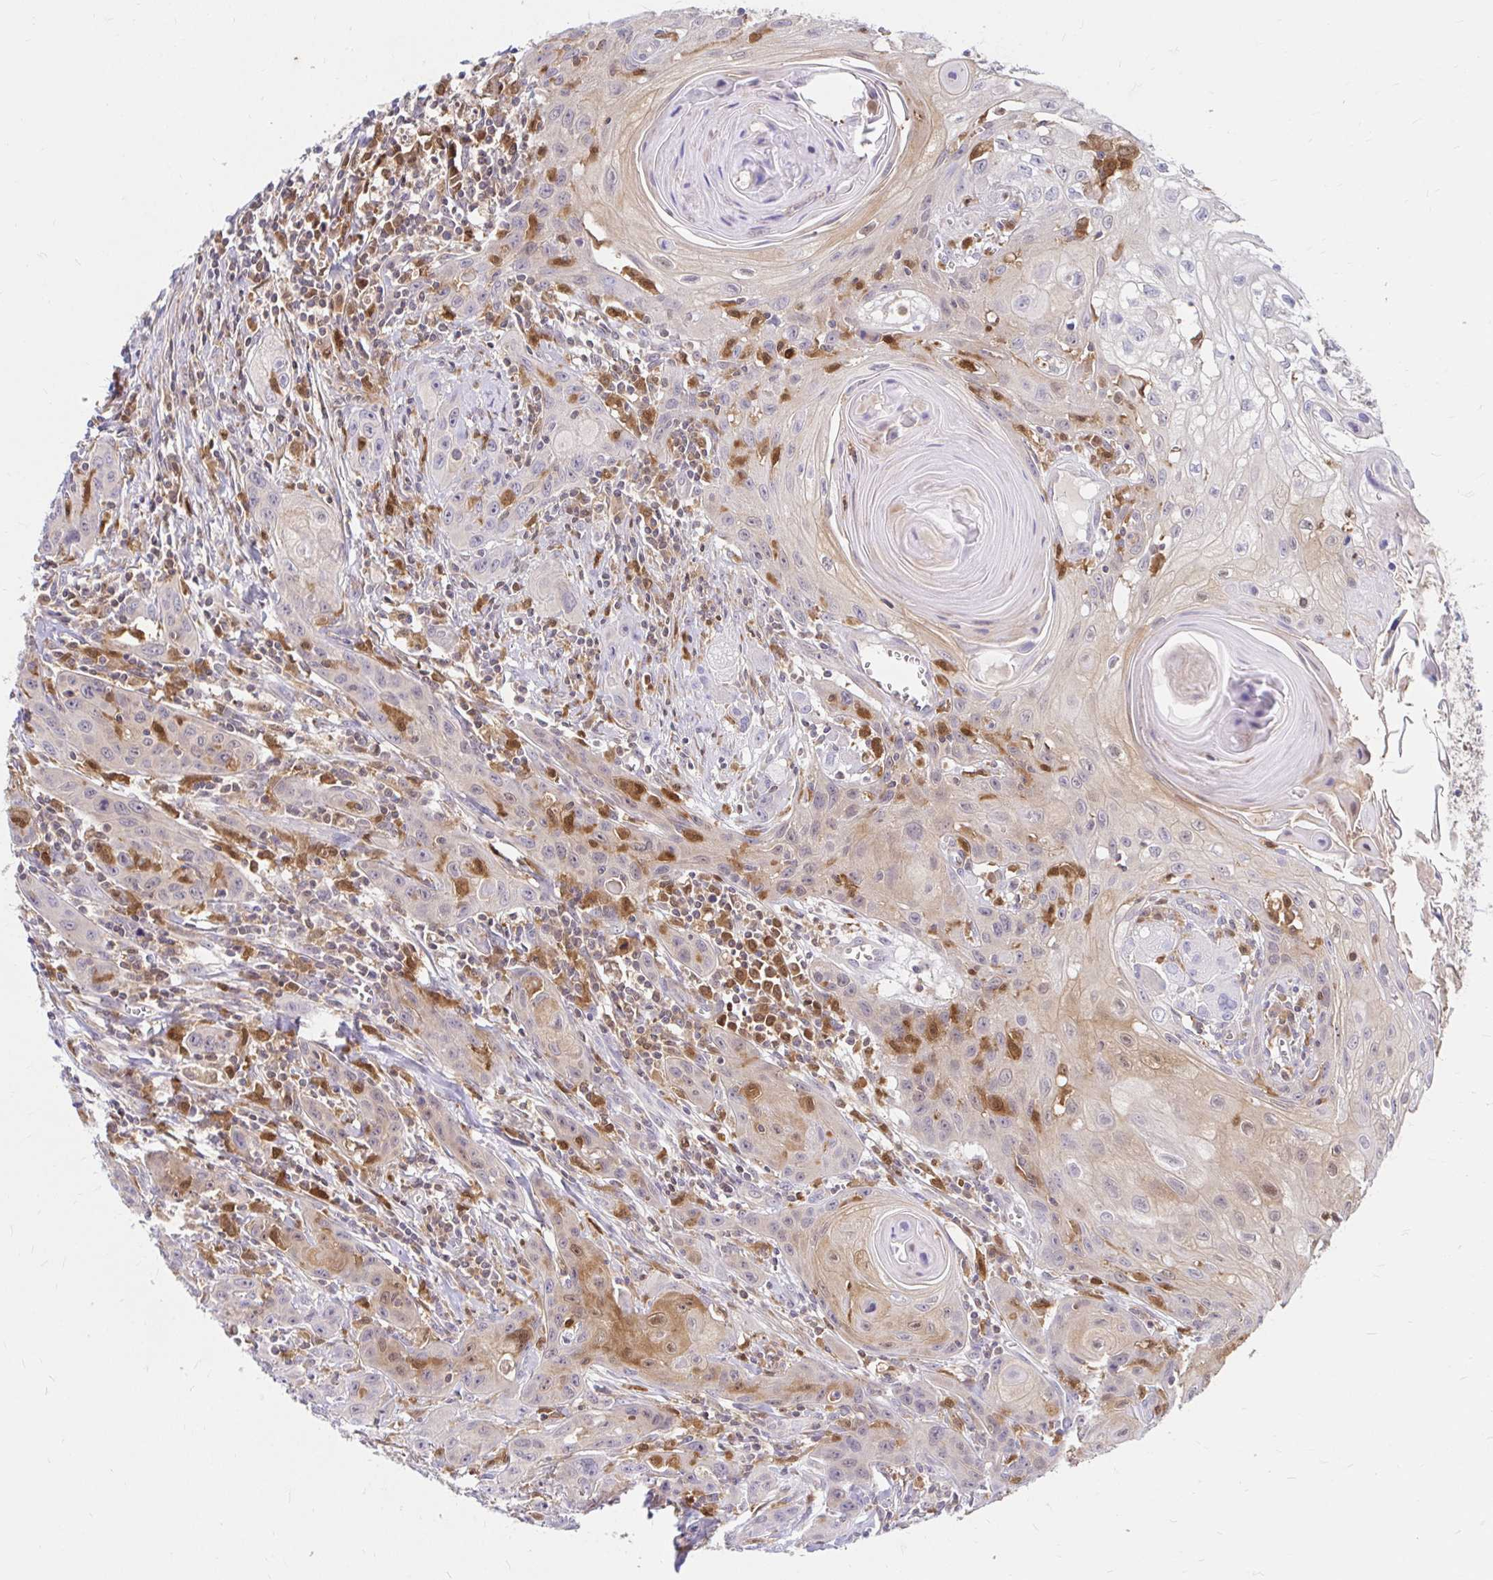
{"staining": {"intensity": "weak", "quantity": "25%-75%", "location": "cytoplasmic/membranous,nuclear"}, "tissue": "head and neck cancer", "cell_type": "Tumor cells", "image_type": "cancer", "snomed": [{"axis": "morphology", "description": "Squamous cell carcinoma, NOS"}, {"axis": "topography", "description": "Oral tissue"}, {"axis": "topography", "description": "Head-Neck"}], "caption": "Human head and neck cancer (squamous cell carcinoma) stained with a protein marker exhibits weak staining in tumor cells.", "gene": "PYCARD", "patient": {"sex": "male", "age": 58}}